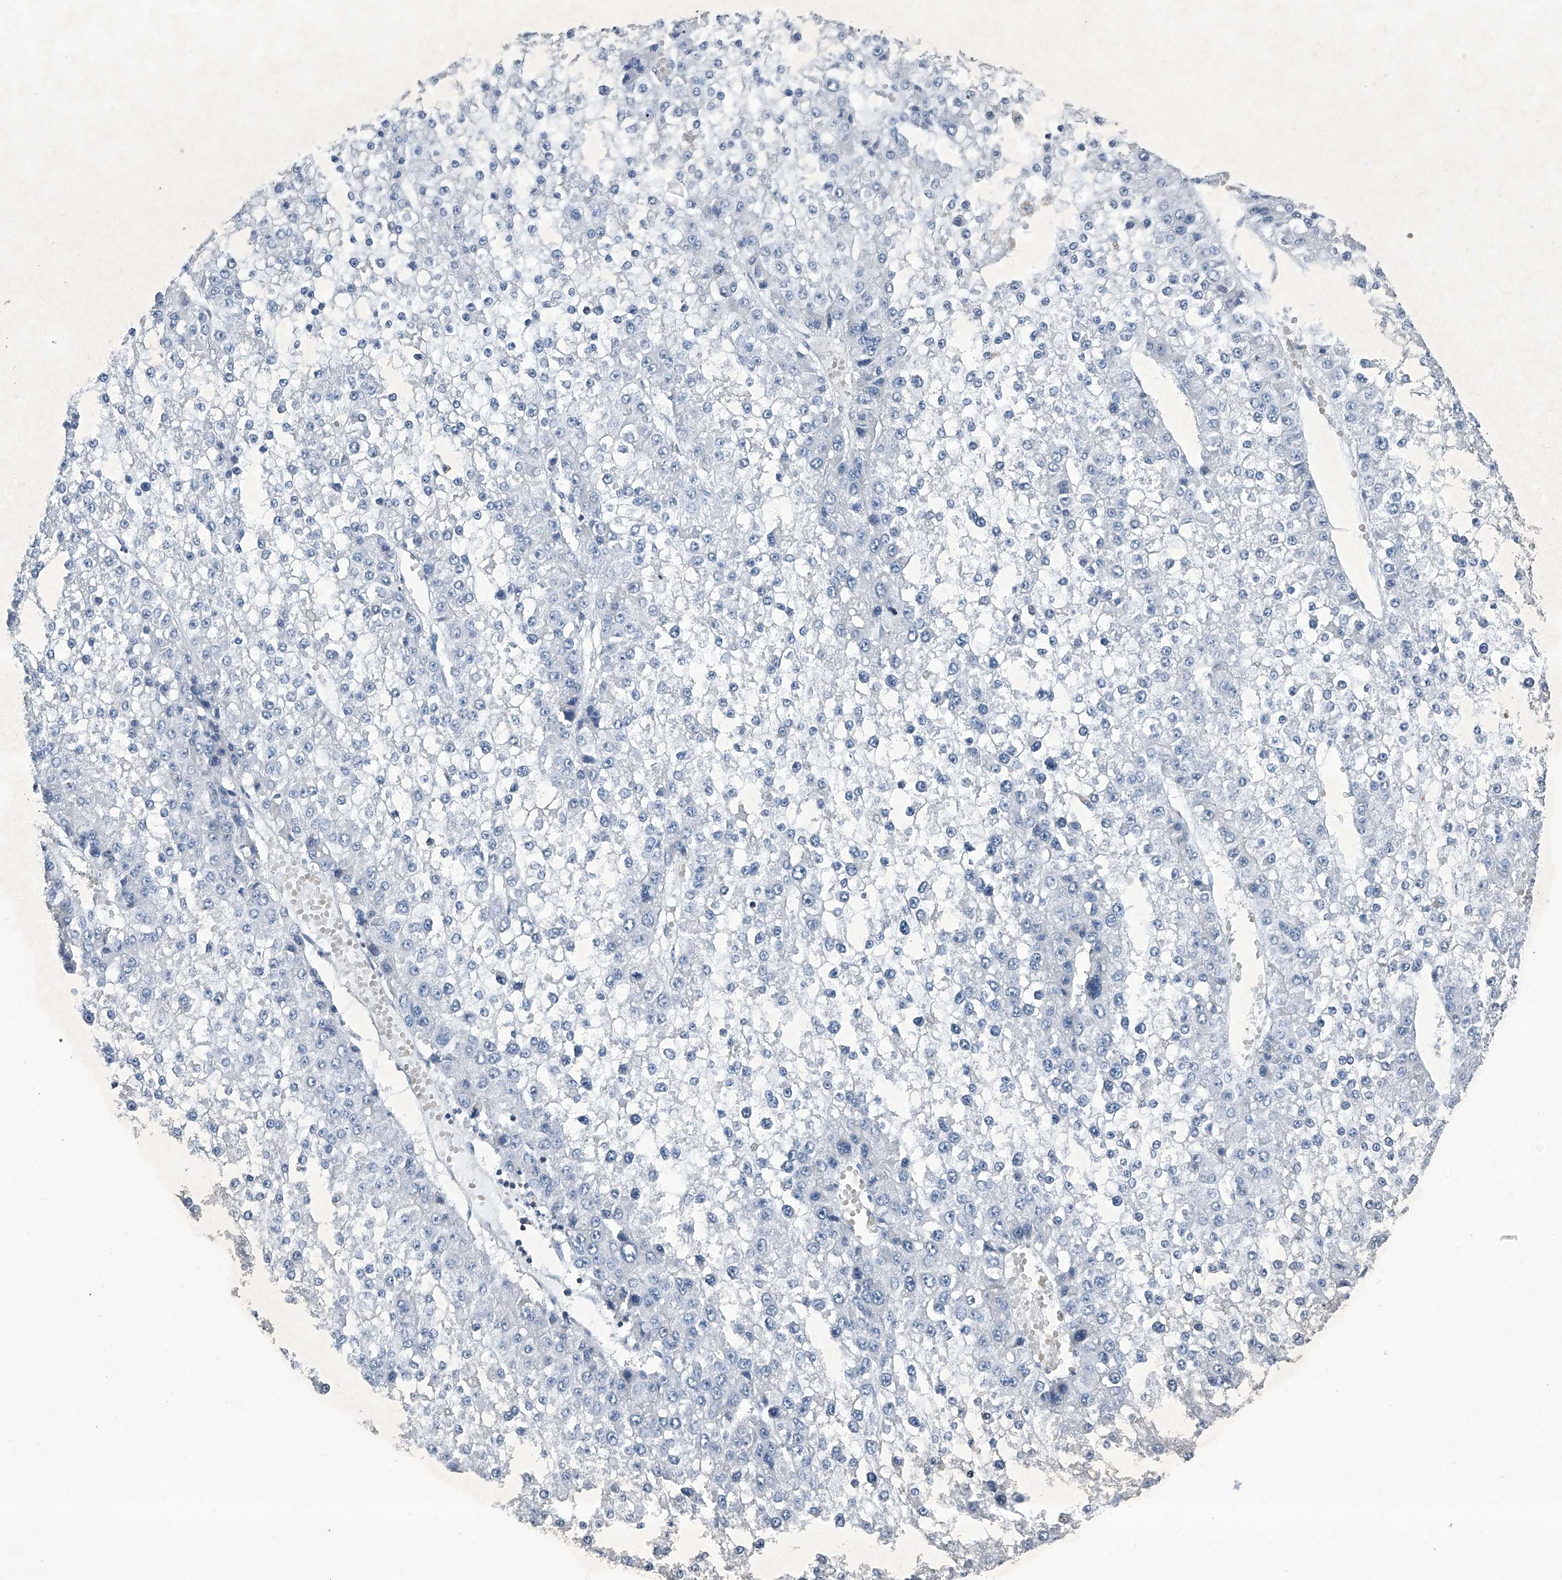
{"staining": {"intensity": "negative", "quantity": "none", "location": "none"}, "tissue": "liver cancer", "cell_type": "Tumor cells", "image_type": "cancer", "snomed": [{"axis": "morphology", "description": "Carcinoma, Hepatocellular, NOS"}, {"axis": "topography", "description": "Liver"}], "caption": "Immunohistochemistry (IHC) histopathology image of neoplastic tissue: hepatocellular carcinoma (liver) stained with DAB (3,3'-diaminobenzidine) shows no significant protein positivity in tumor cells. (DAB immunohistochemistry (IHC) with hematoxylin counter stain).", "gene": "CHRNA7", "patient": {"sex": "female", "age": 73}}